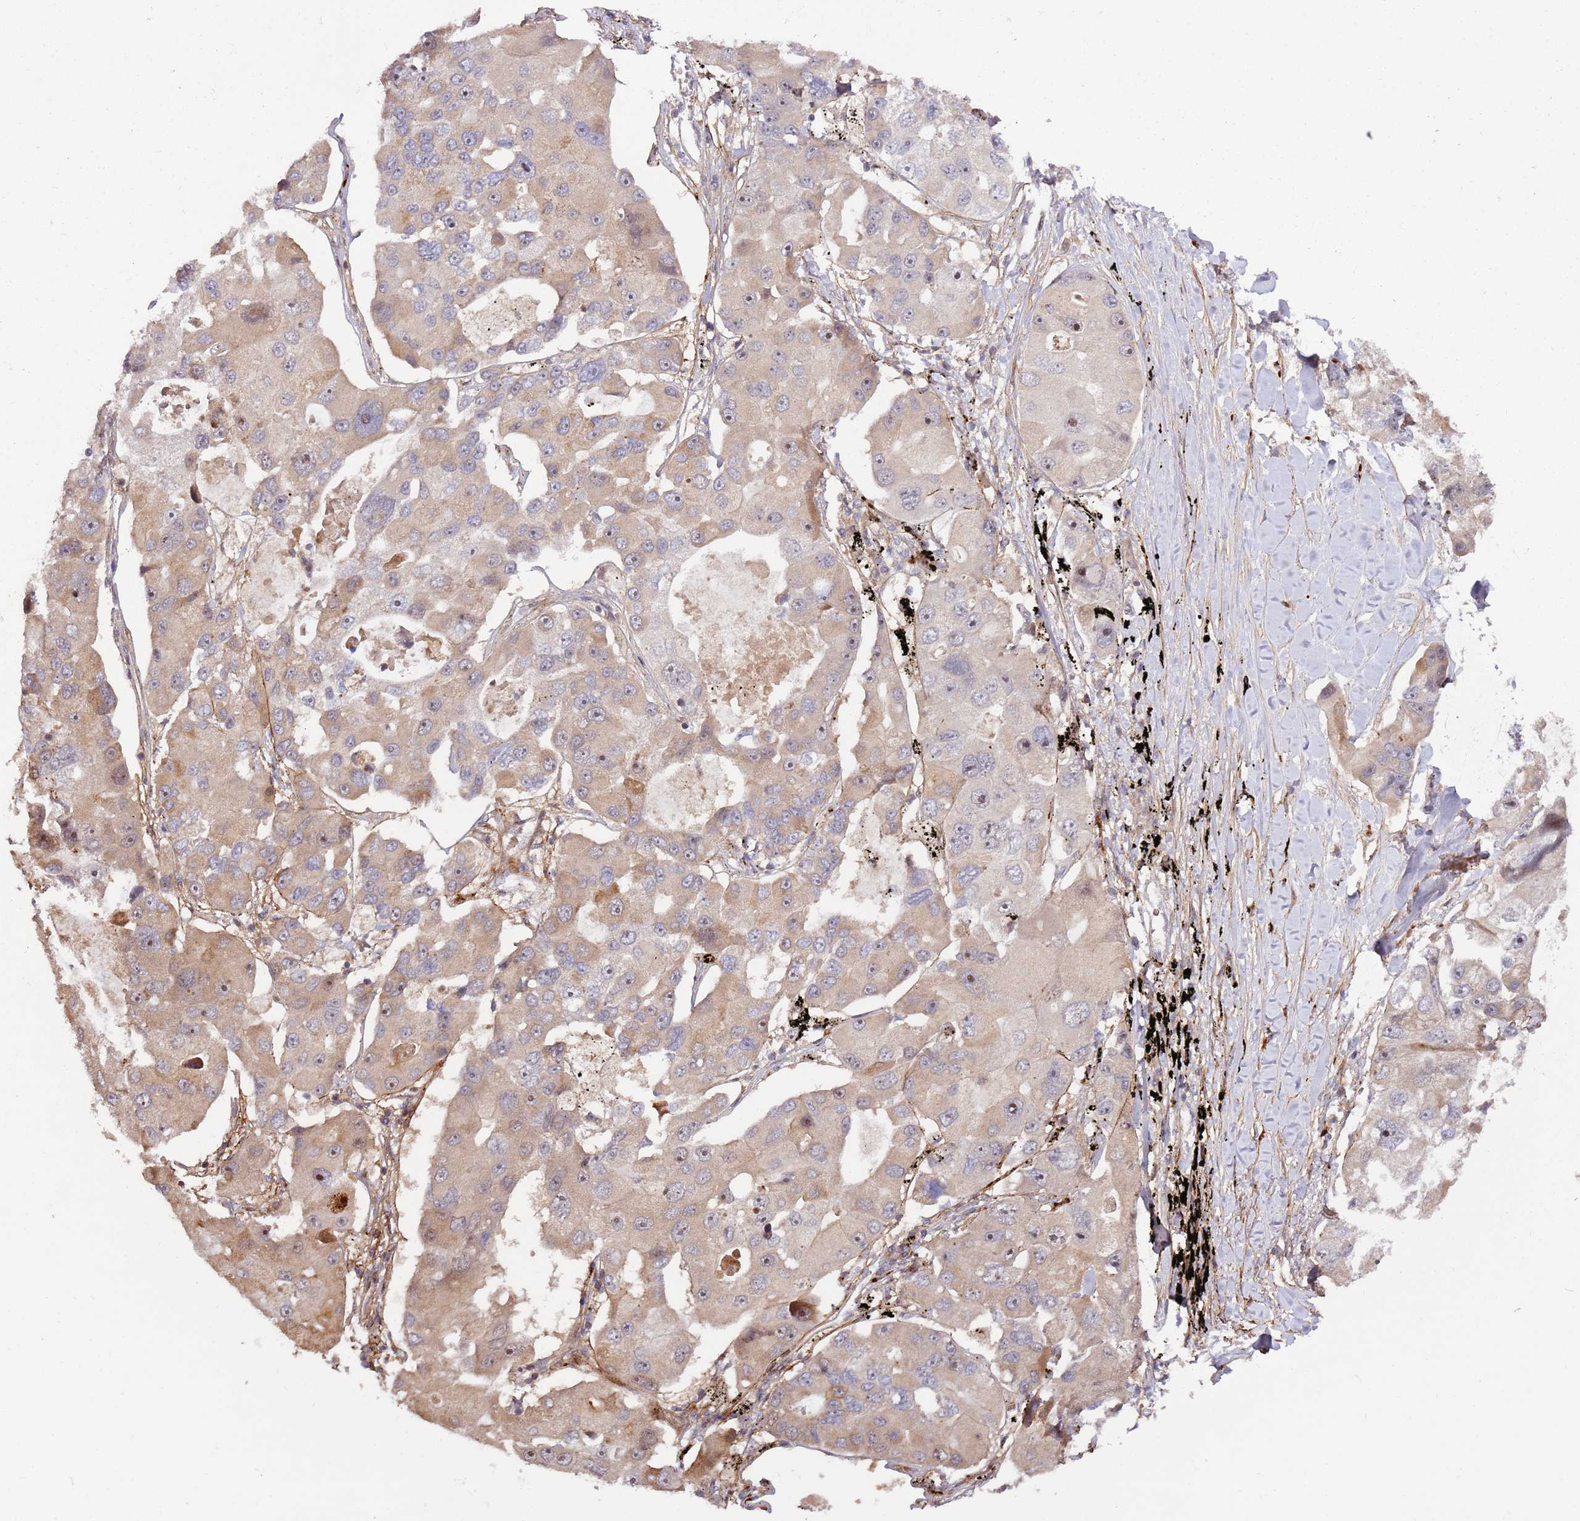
{"staining": {"intensity": "moderate", "quantity": "<25%", "location": "cytoplasmic/membranous,nuclear"}, "tissue": "lung cancer", "cell_type": "Tumor cells", "image_type": "cancer", "snomed": [{"axis": "morphology", "description": "Adenocarcinoma, NOS"}, {"axis": "topography", "description": "Lung"}], "caption": "Protein positivity by IHC demonstrates moderate cytoplasmic/membranous and nuclear positivity in approximately <25% of tumor cells in adenocarcinoma (lung). The staining was performed using DAB (3,3'-diaminobenzidine) to visualize the protein expression in brown, while the nuclei were stained in blue with hematoxylin (Magnification: 20x).", "gene": "RHBDL1", "patient": {"sex": "female", "age": 54}}